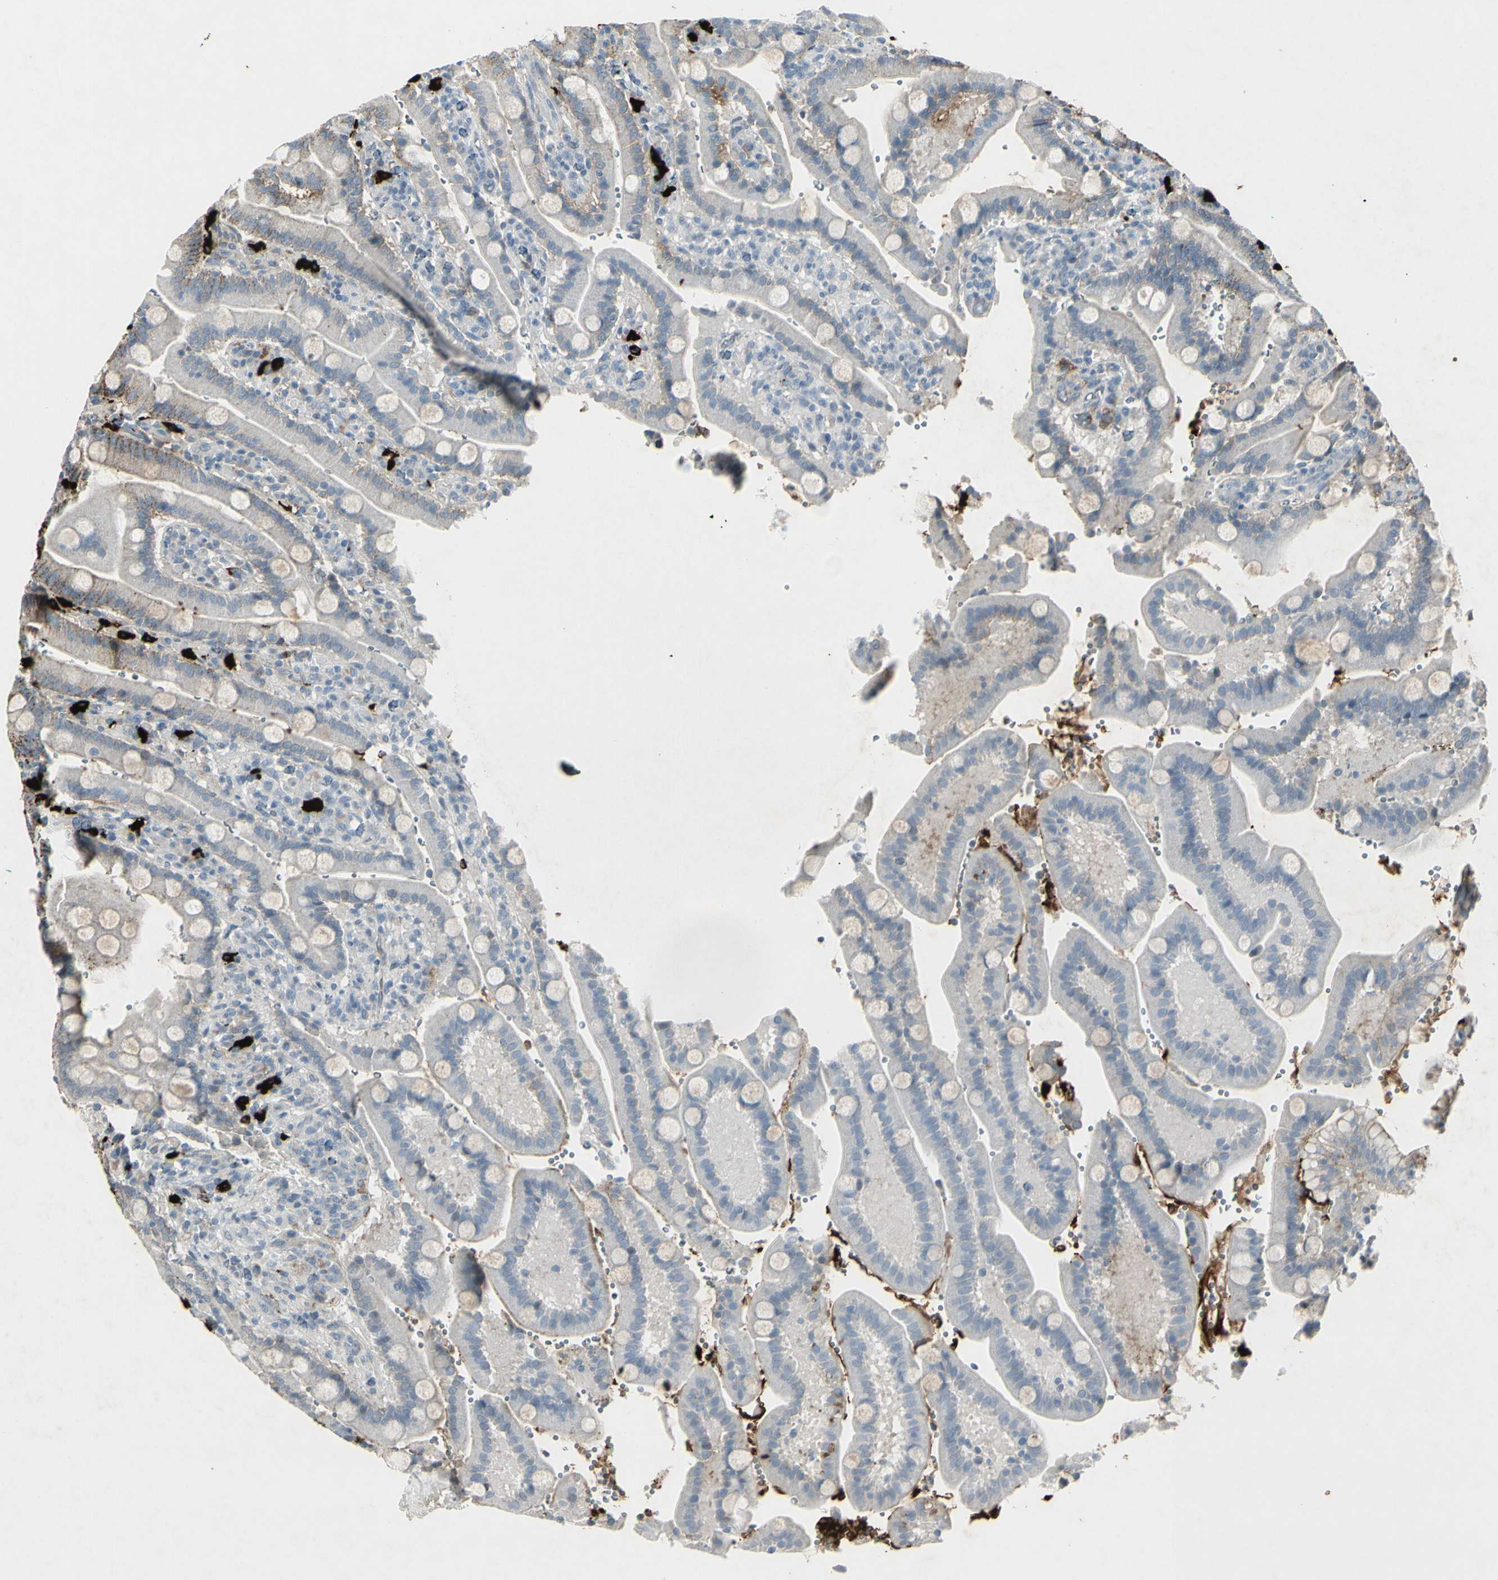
{"staining": {"intensity": "moderate", "quantity": "25%-75%", "location": "cytoplasmic/membranous"}, "tissue": "duodenum", "cell_type": "Glandular cells", "image_type": "normal", "snomed": [{"axis": "morphology", "description": "Normal tissue, NOS"}, {"axis": "topography", "description": "Small intestine, NOS"}], "caption": "A high-resolution micrograph shows IHC staining of unremarkable duodenum, which exhibits moderate cytoplasmic/membranous expression in approximately 25%-75% of glandular cells. (IHC, brightfield microscopy, high magnification).", "gene": "IGHM", "patient": {"sex": "female", "age": 71}}